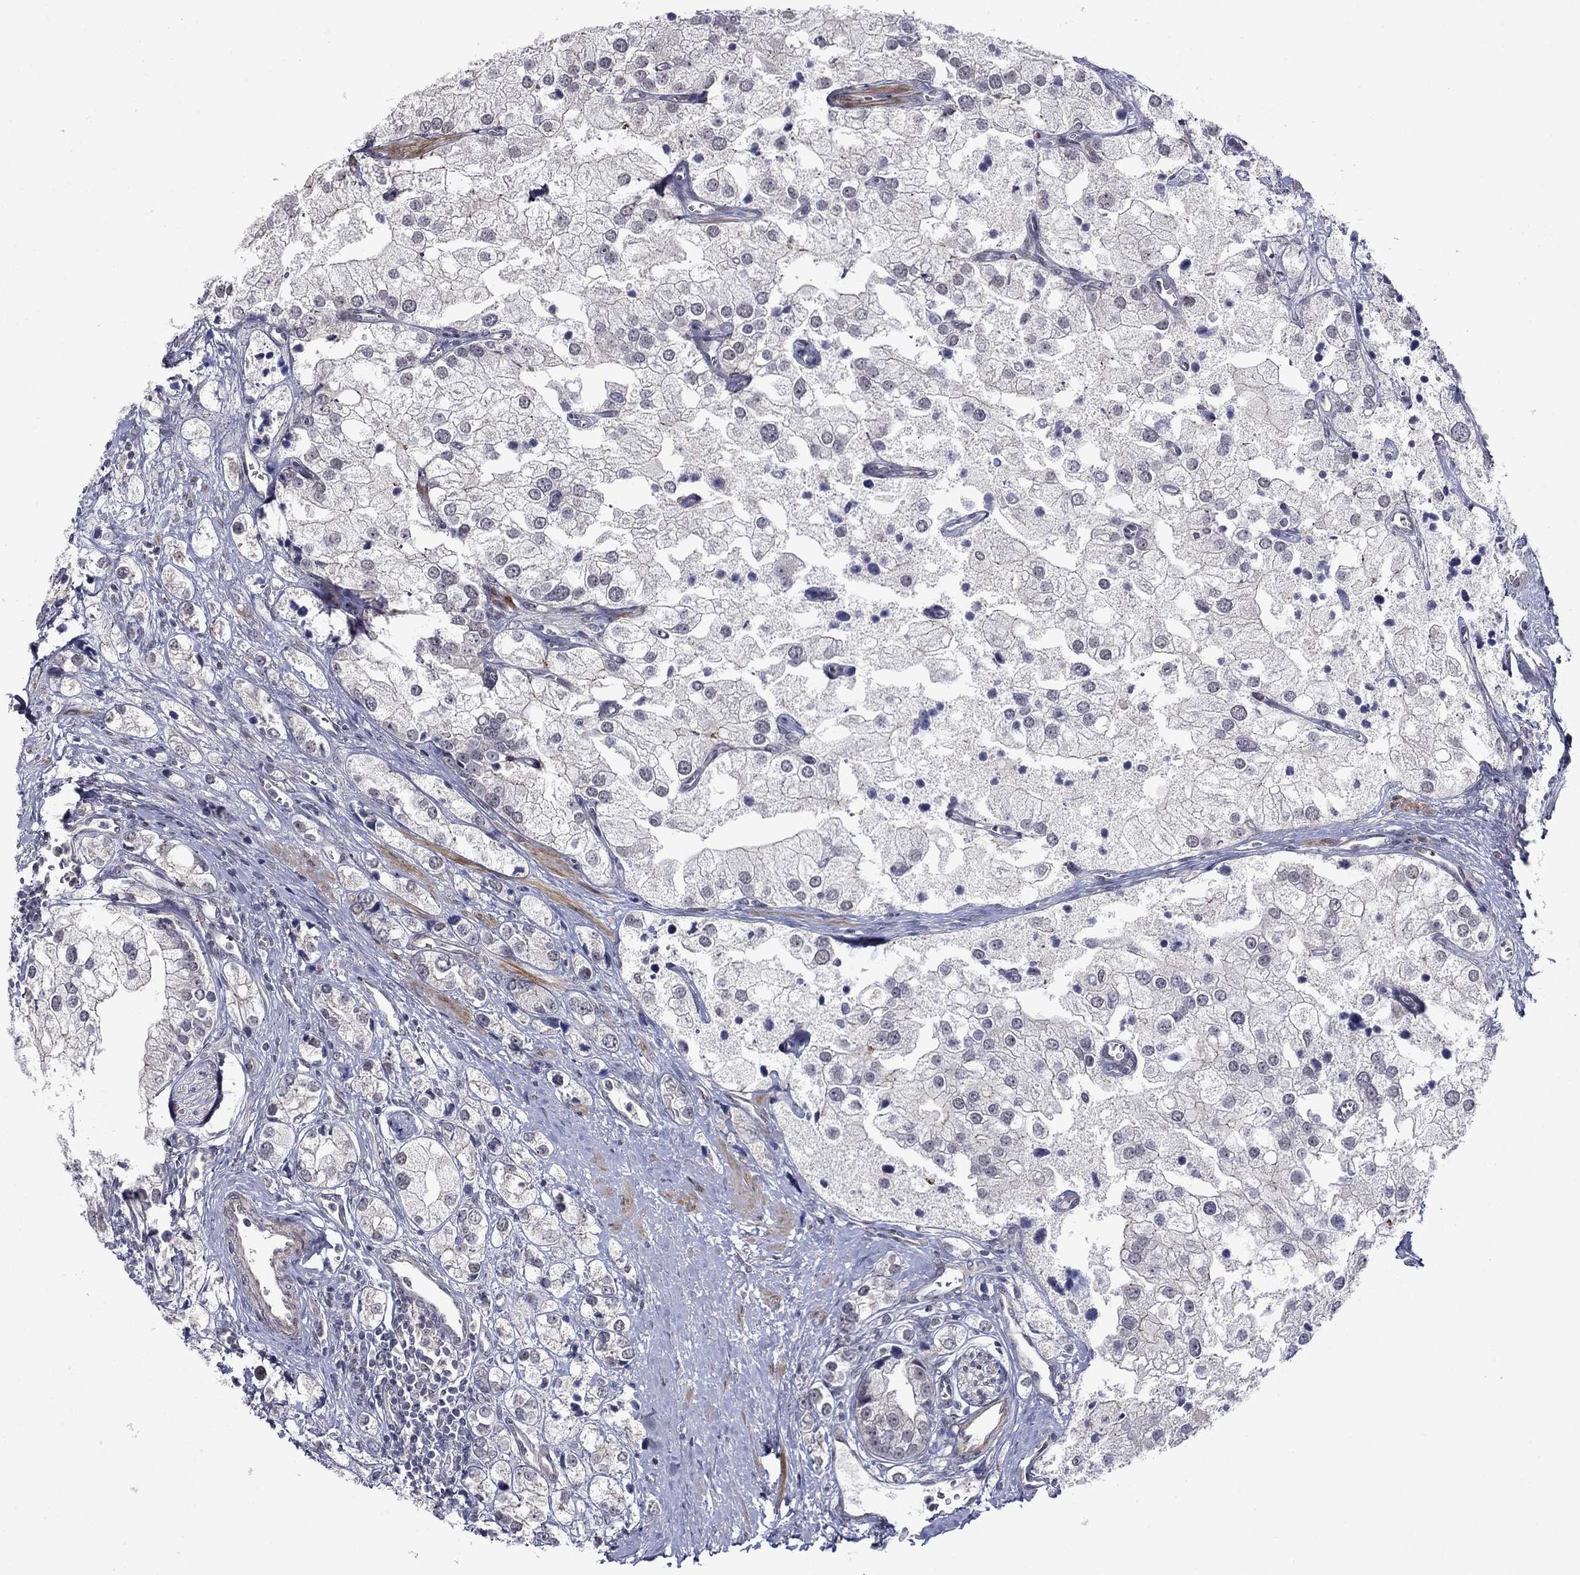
{"staining": {"intensity": "negative", "quantity": "none", "location": "none"}, "tissue": "prostate cancer", "cell_type": "Tumor cells", "image_type": "cancer", "snomed": [{"axis": "morphology", "description": "Adenocarcinoma, NOS"}, {"axis": "topography", "description": "Prostate and seminal vesicle, NOS"}, {"axis": "topography", "description": "Prostate"}], "caption": "IHC micrograph of prostate cancer (adenocarcinoma) stained for a protein (brown), which exhibits no expression in tumor cells. (Brightfield microscopy of DAB IHC at high magnification).", "gene": "B3GAT1", "patient": {"sex": "male", "age": 79}}